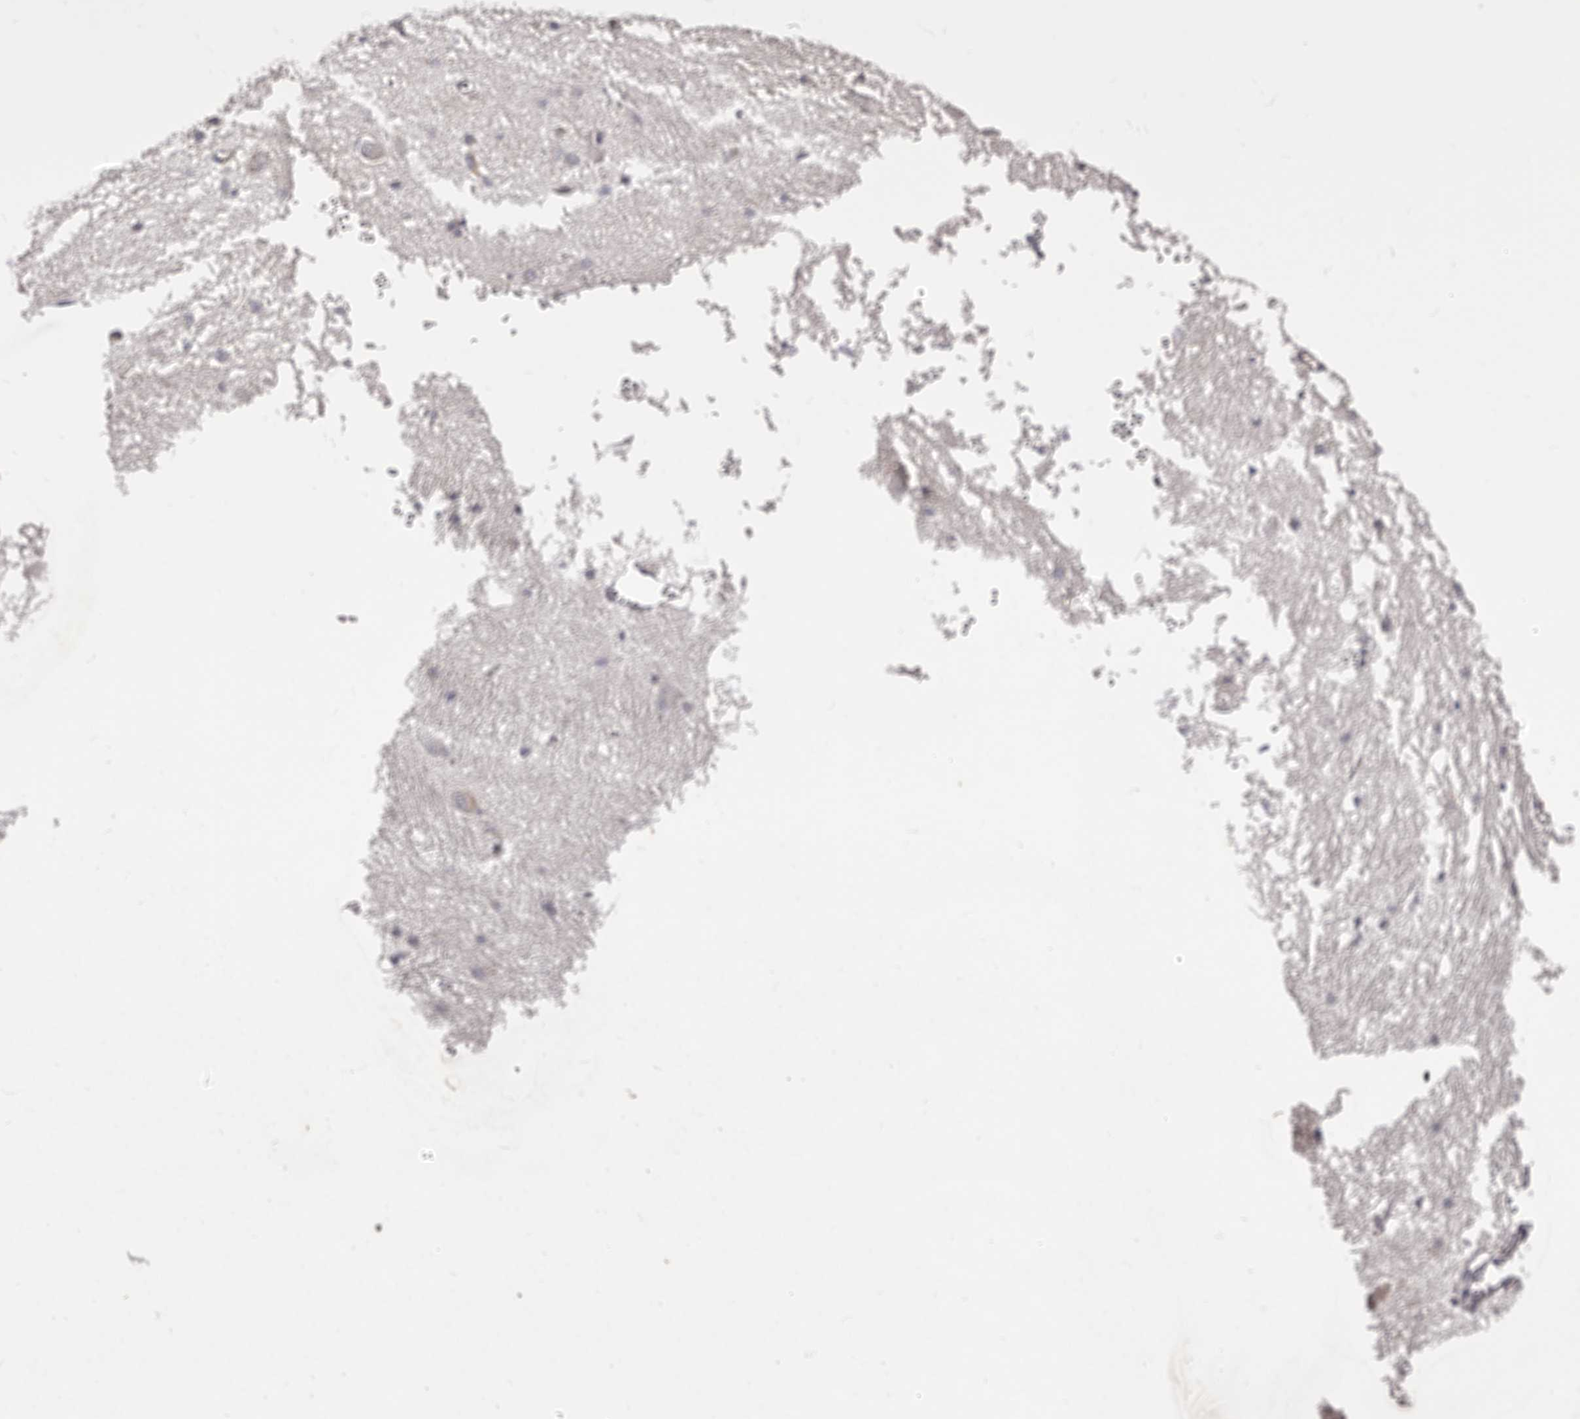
{"staining": {"intensity": "weak", "quantity": "<25%", "location": "cytoplasmic/membranous"}, "tissue": "caudate", "cell_type": "Glial cells", "image_type": "normal", "snomed": [{"axis": "morphology", "description": "Normal tissue, NOS"}, {"axis": "topography", "description": "Lateral ventricle wall"}], "caption": "Caudate stained for a protein using immunohistochemistry displays no staining glial cells.", "gene": "KCNJ8", "patient": {"sex": "male", "age": 37}}